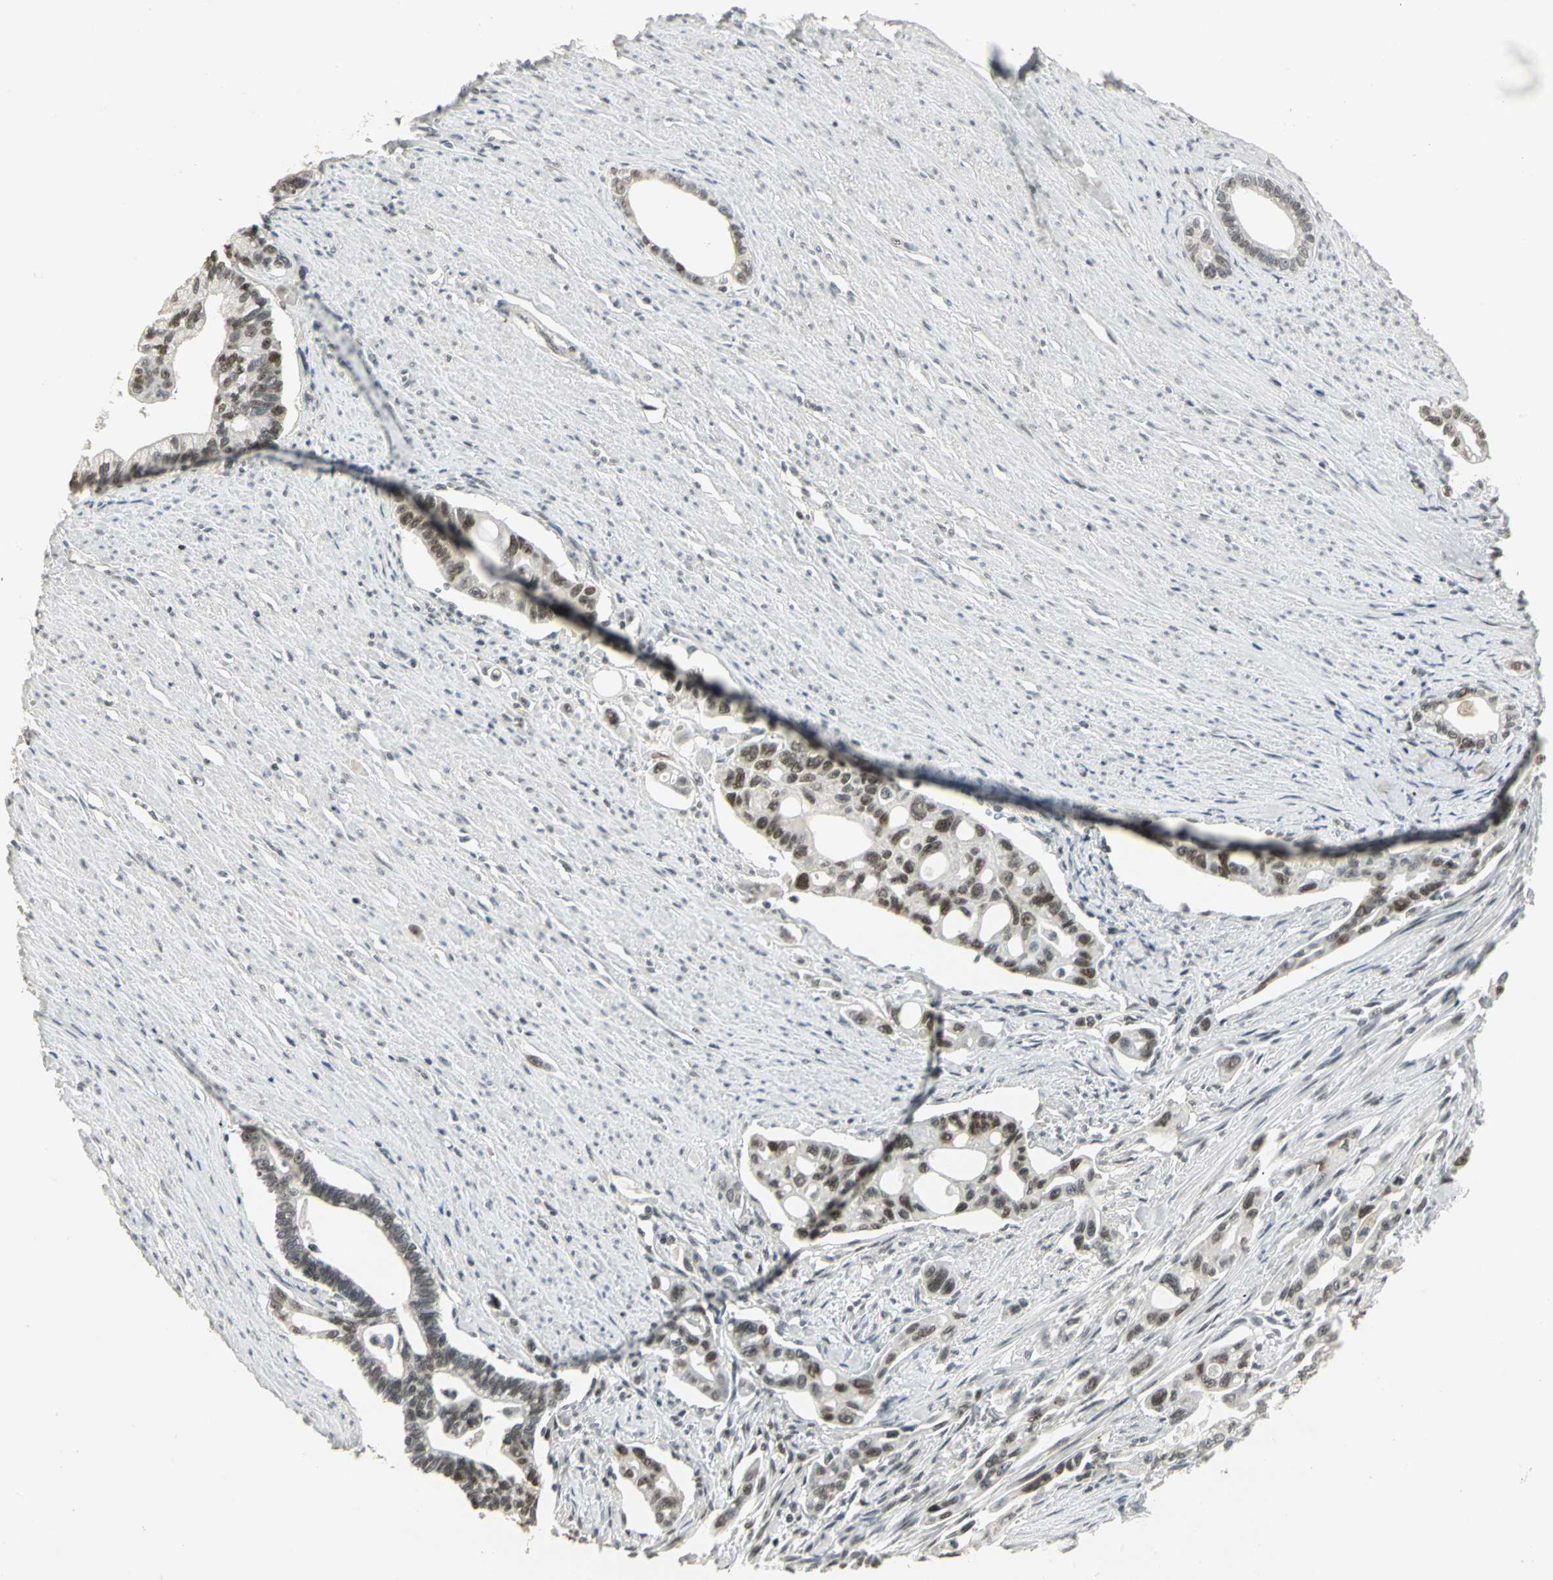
{"staining": {"intensity": "strong", "quantity": ">75%", "location": "nuclear"}, "tissue": "pancreatic cancer", "cell_type": "Tumor cells", "image_type": "cancer", "snomed": [{"axis": "morphology", "description": "Normal tissue, NOS"}, {"axis": "topography", "description": "Pancreas"}], "caption": "Immunohistochemical staining of pancreatic cancer displays strong nuclear protein positivity in about >75% of tumor cells. (IHC, brightfield microscopy, high magnification).", "gene": "CBX3", "patient": {"sex": "male", "age": 42}}